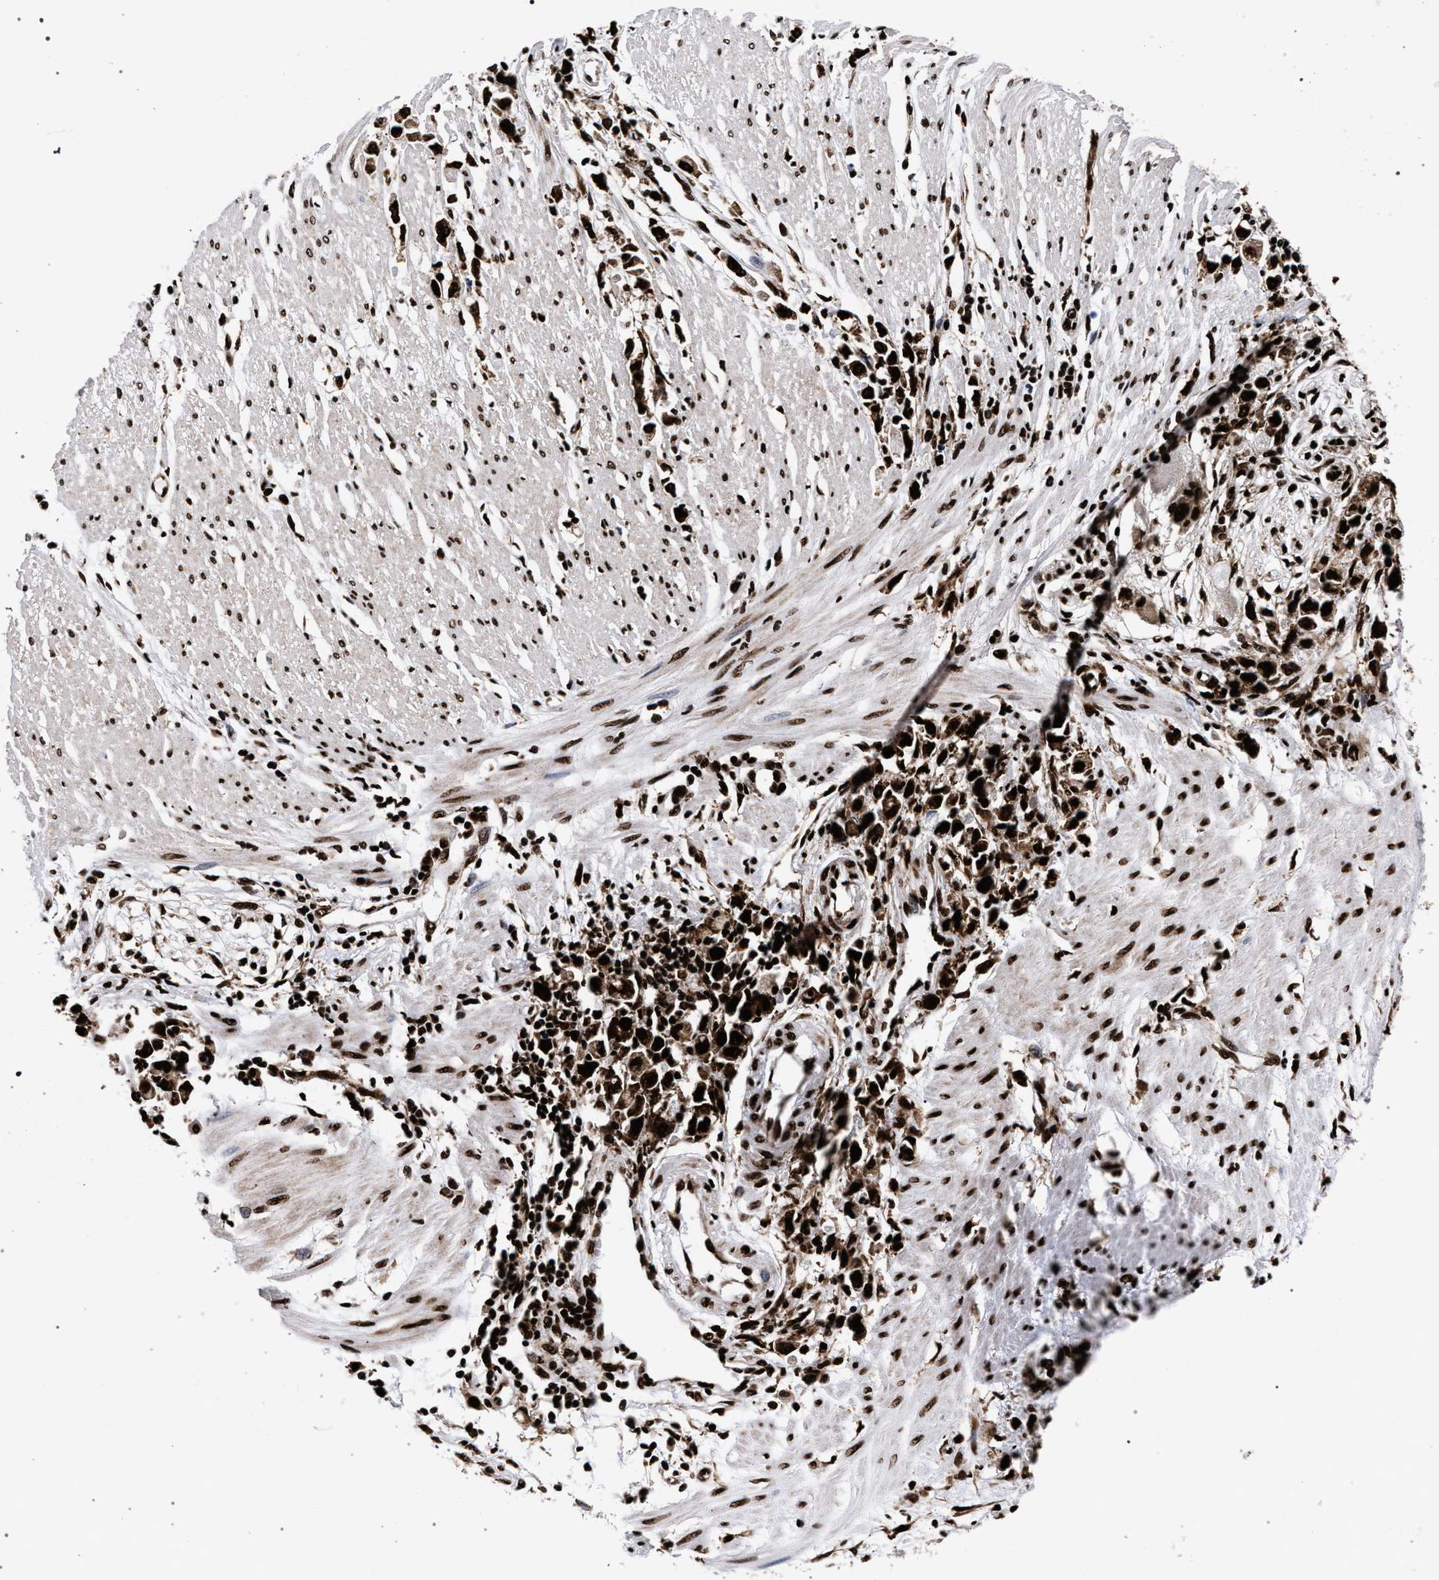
{"staining": {"intensity": "strong", "quantity": ">75%", "location": "cytoplasmic/membranous,nuclear"}, "tissue": "stomach cancer", "cell_type": "Tumor cells", "image_type": "cancer", "snomed": [{"axis": "morphology", "description": "Adenocarcinoma, NOS"}, {"axis": "topography", "description": "Stomach"}], "caption": "An IHC image of tumor tissue is shown. Protein staining in brown labels strong cytoplasmic/membranous and nuclear positivity in stomach adenocarcinoma within tumor cells. The staining was performed using DAB to visualize the protein expression in brown, while the nuclei were stained in blue with hematoxylin (Magnification: 20x).", "gene": "HNRNPA1", "patient": {"sex": "female", "age": 59}}